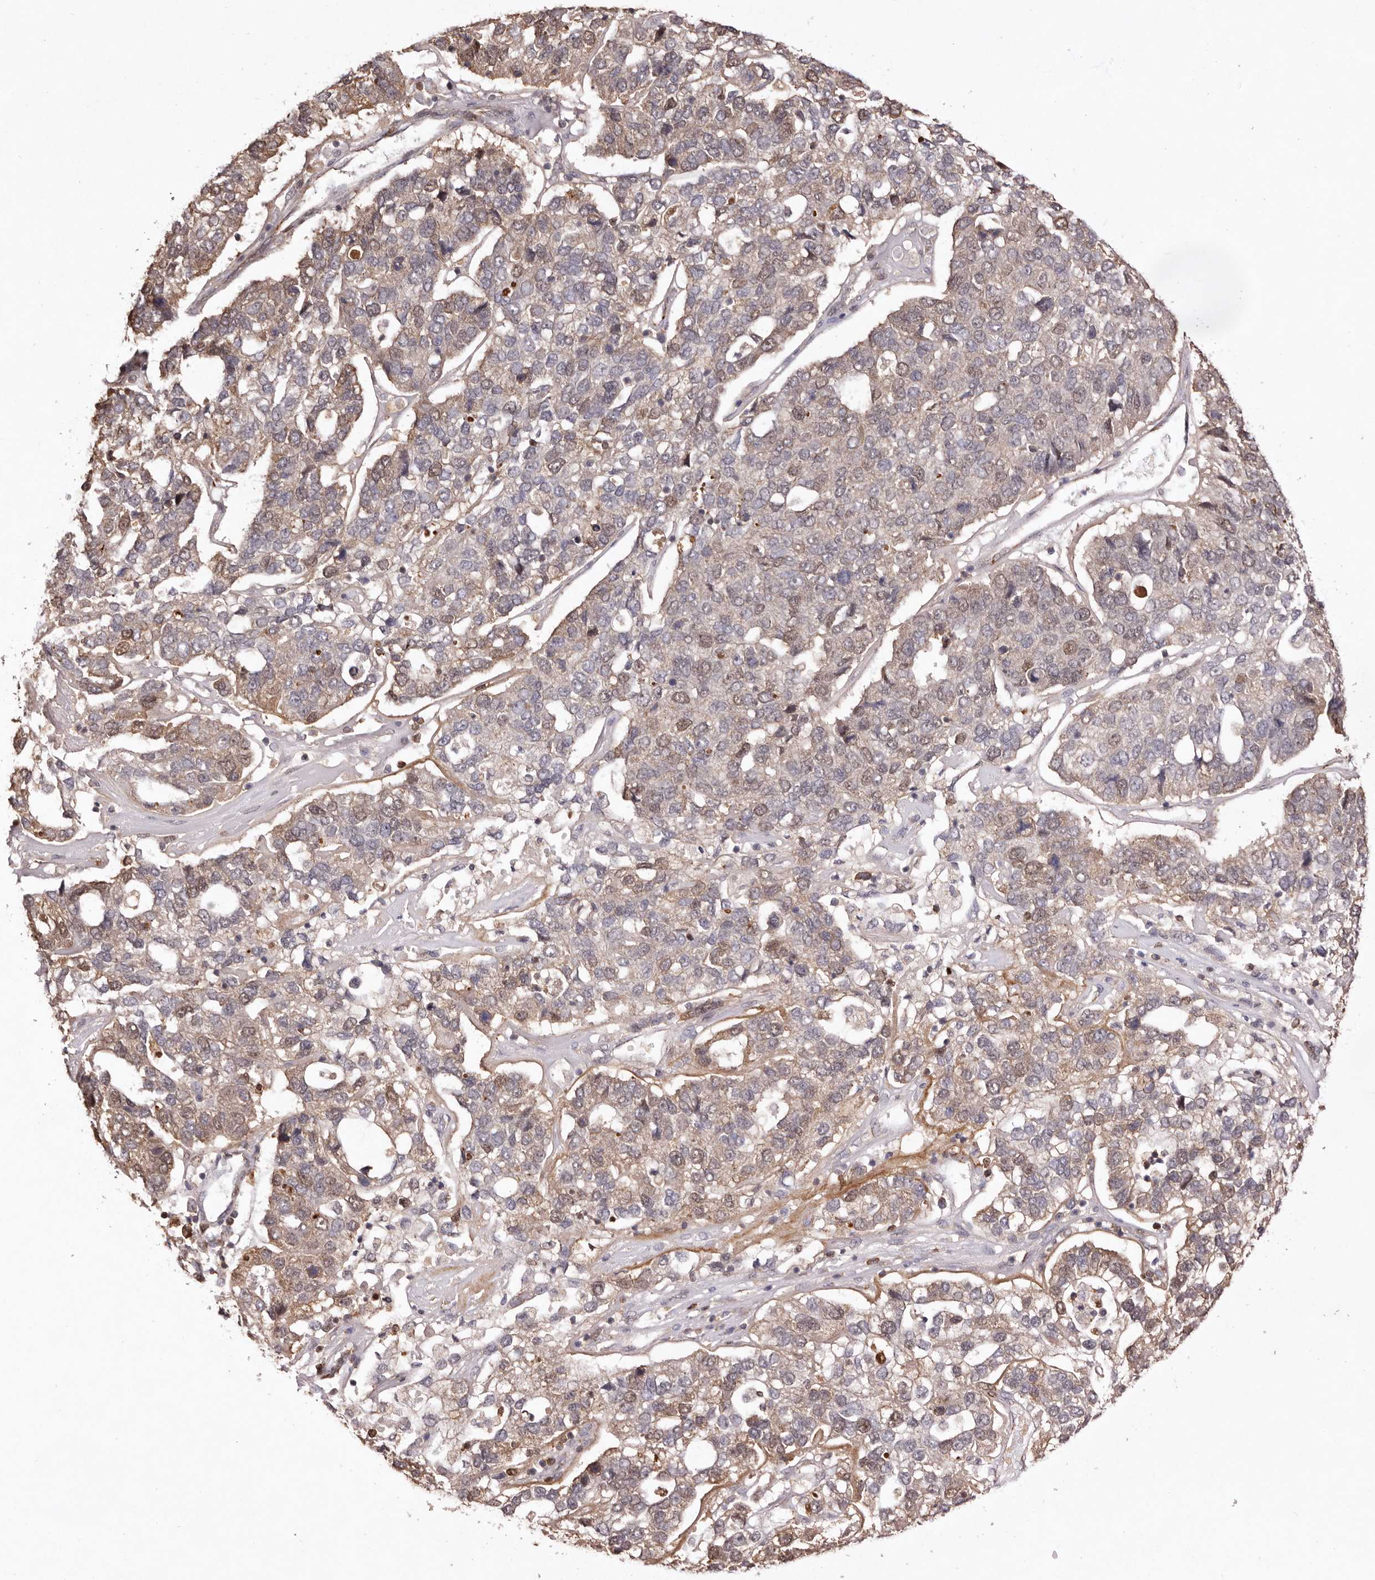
{"staining": {"intensity": "weak", "quantity": "25%-75%", "location": "cytoplasmic/membranous,nuclear"}, "tissue": "pancreatic cancer", "cell_type": "Tumor cells", "image_type": "cancer", "snomed": [{"axis": "morphology", "description": "Adenocarcinoma, NOS"}, {"axis": "topography", "description": "Pancreas"}], "caption": "Pancreatic adenocarcinoma stained with a brown dye shows weak cytoplasmic/membranous and nuclear positive staining in approximately 25%-75% of tumor cells.", "gene": "NOTCH1", "patient": {"sex": "female", "age": 61}}